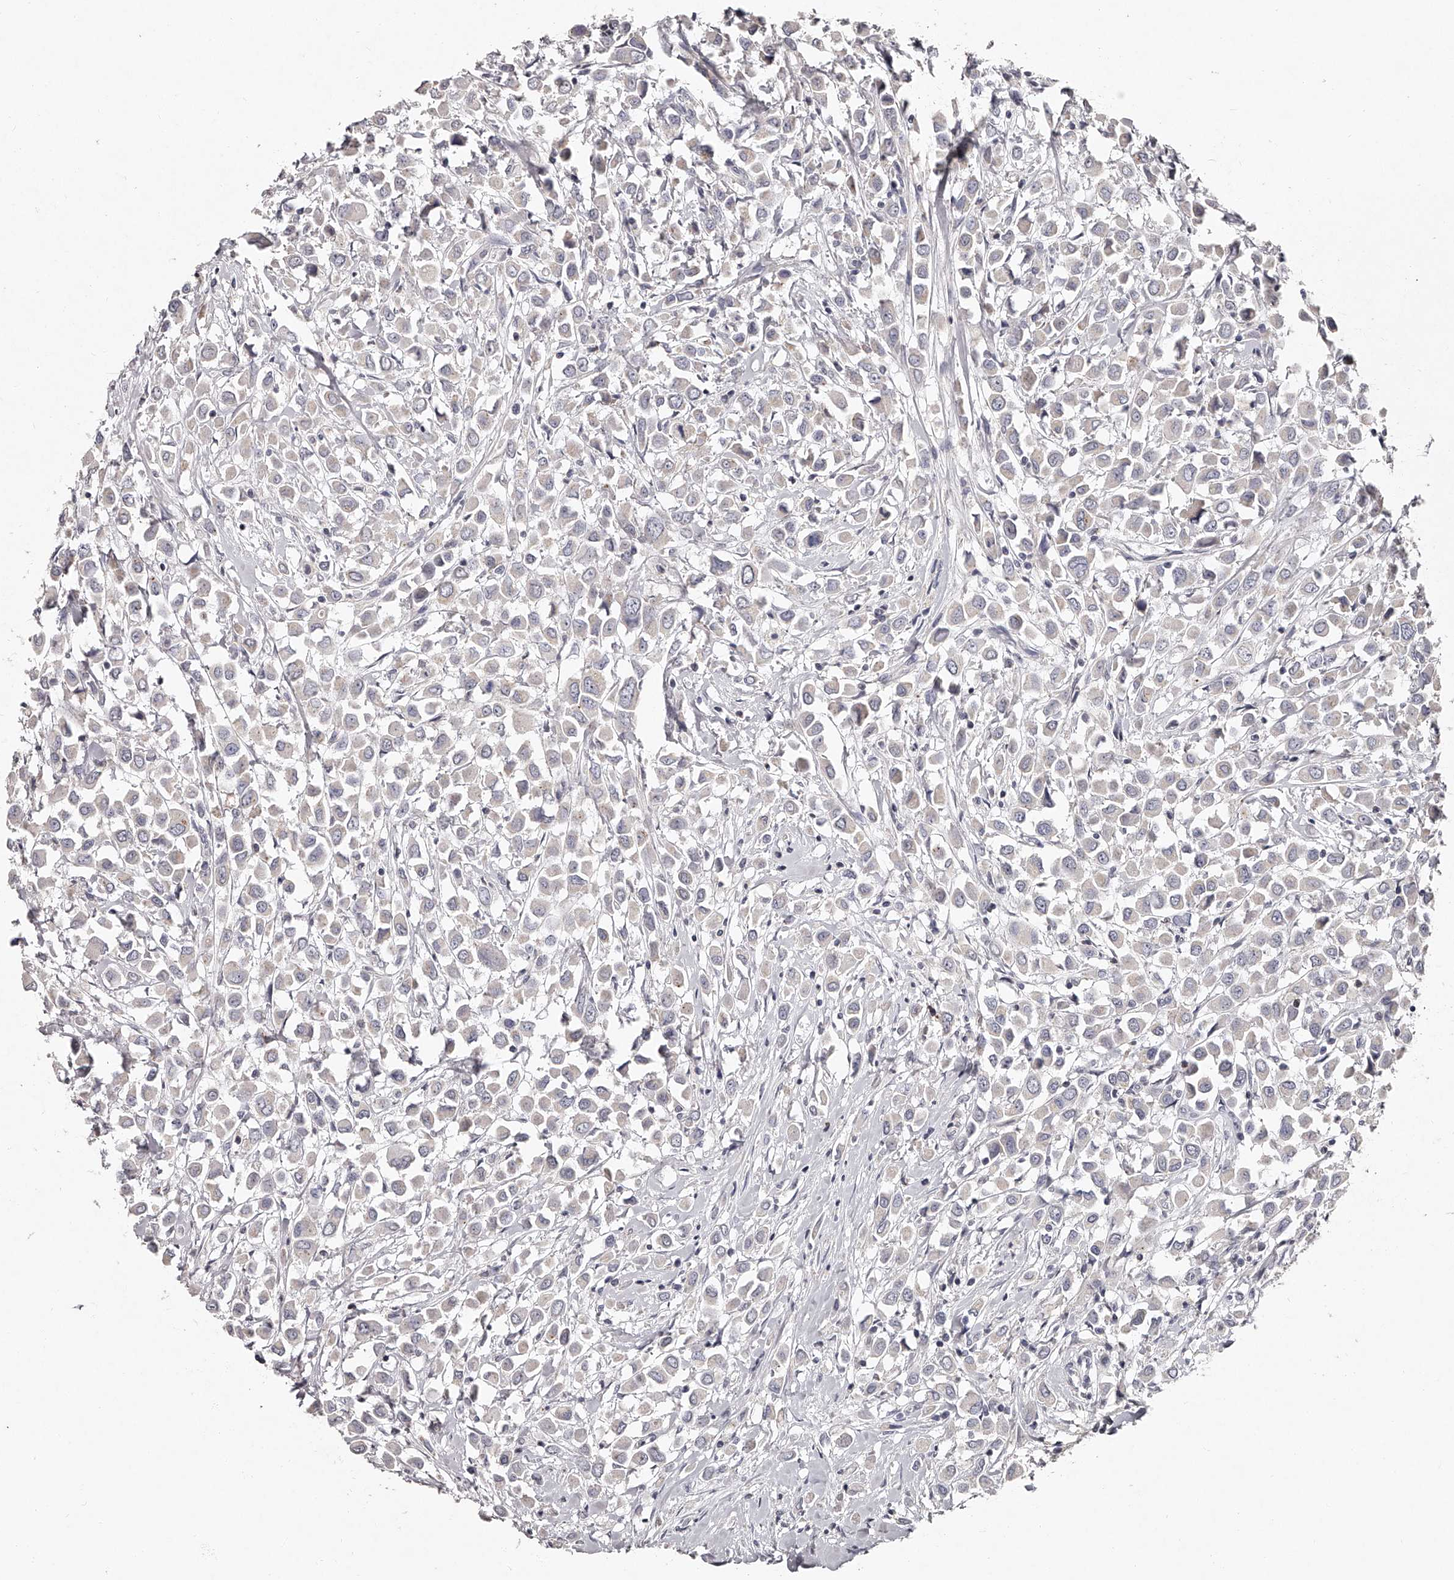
{"staining": {"intensity": "negative", "quantity": "none", "location": "none"}, "tissue": "breast cancer", "cell_type": "Tumor cells", "image_type": "cancer", "snomed": [{"axis": "morphology", "description": "Duct carcinoma"}, {"axis": "topography", "description": "Breast"}], "caption": "This is a image of immunohistochemistry staining of breast invasive ductal carcinoma, which shows no staining in tumor cells.", "gene": "NT5DC1", "patient": {"sex": "female", "age": 61}}